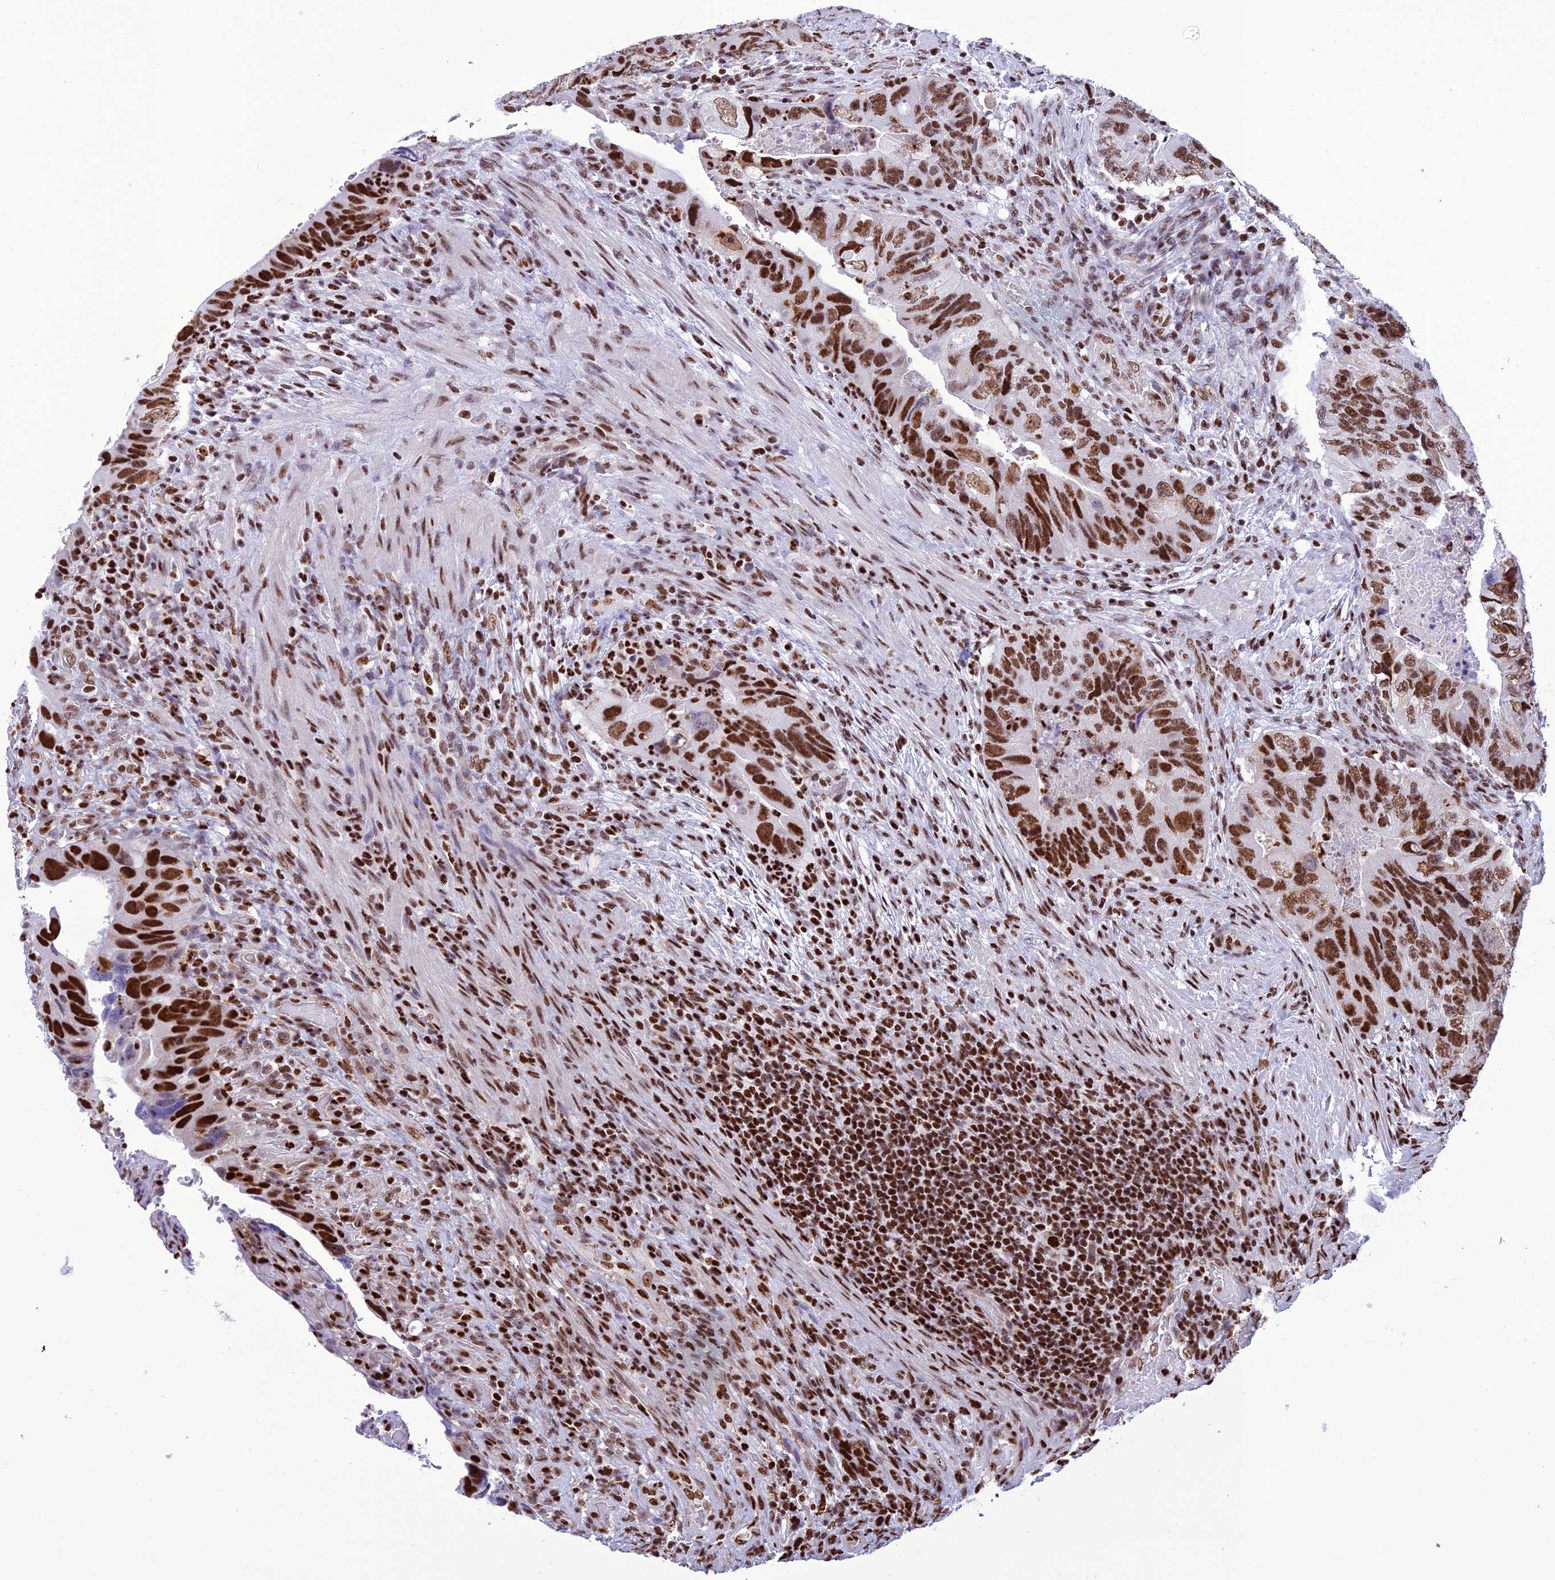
{"staining": {"intensity": "moderate", "quantity": ">75%", "location": "nuclear"}, "tissue": "colorectal cancer", "cell_type": "Tumor cells", "image_type": "cancer", "snomed": [{"axis": "morphology", "description": "Adenocarcinoma, NOS"}, {"axis": "topography", "description": "Rectum"}], "caption": "Human colorectal cancer stained with a brown dye reveals moderate nuclear positive expression in about >75% of tumor cells.", "gene": "INO80E", "patient": {"sex": "male", "age": 63}}